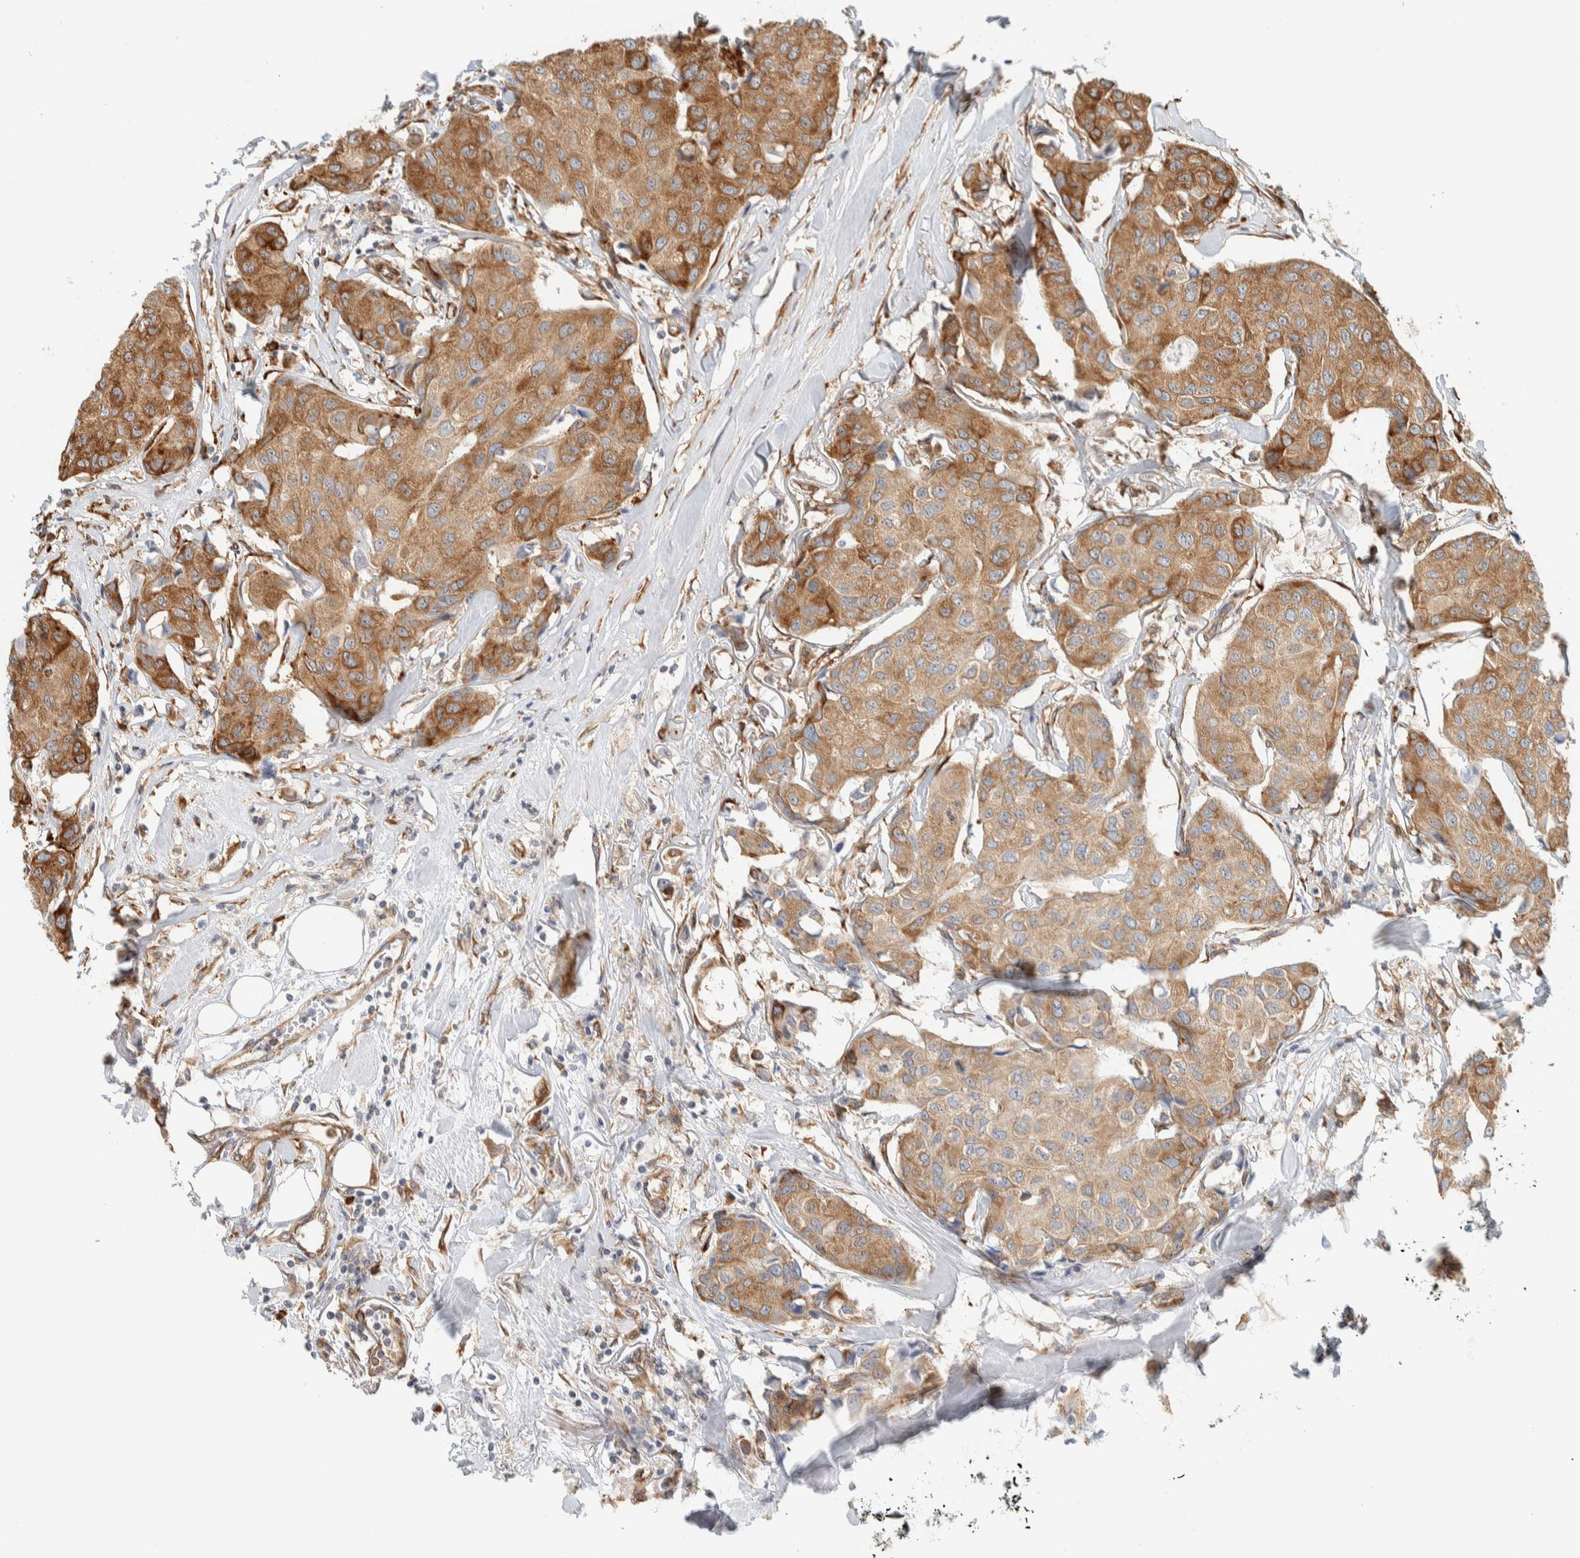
{"staining": {"intensity": "moderate", "quantity": ">75%", "location": "cytoplasmic/membranous"}, "tissue": "breast cancer", "cell_type": "Tumor cells", "image_type": "cancer", "snomed": [{"axis": "morphology", "description": "Duct carcinoma"}, {"axis": "topography", "description": "Breast"}], "caption": "Breast cancer (intraductal carcinoma) tissue shows moderate cytoplasmic/membranous staining in about >75% of tumor cells, visualized by immunohistochemistry. Nuclei are stained in blue.", "gene": "LLGL2", "patient": {"sex": "female", "age": 80}}